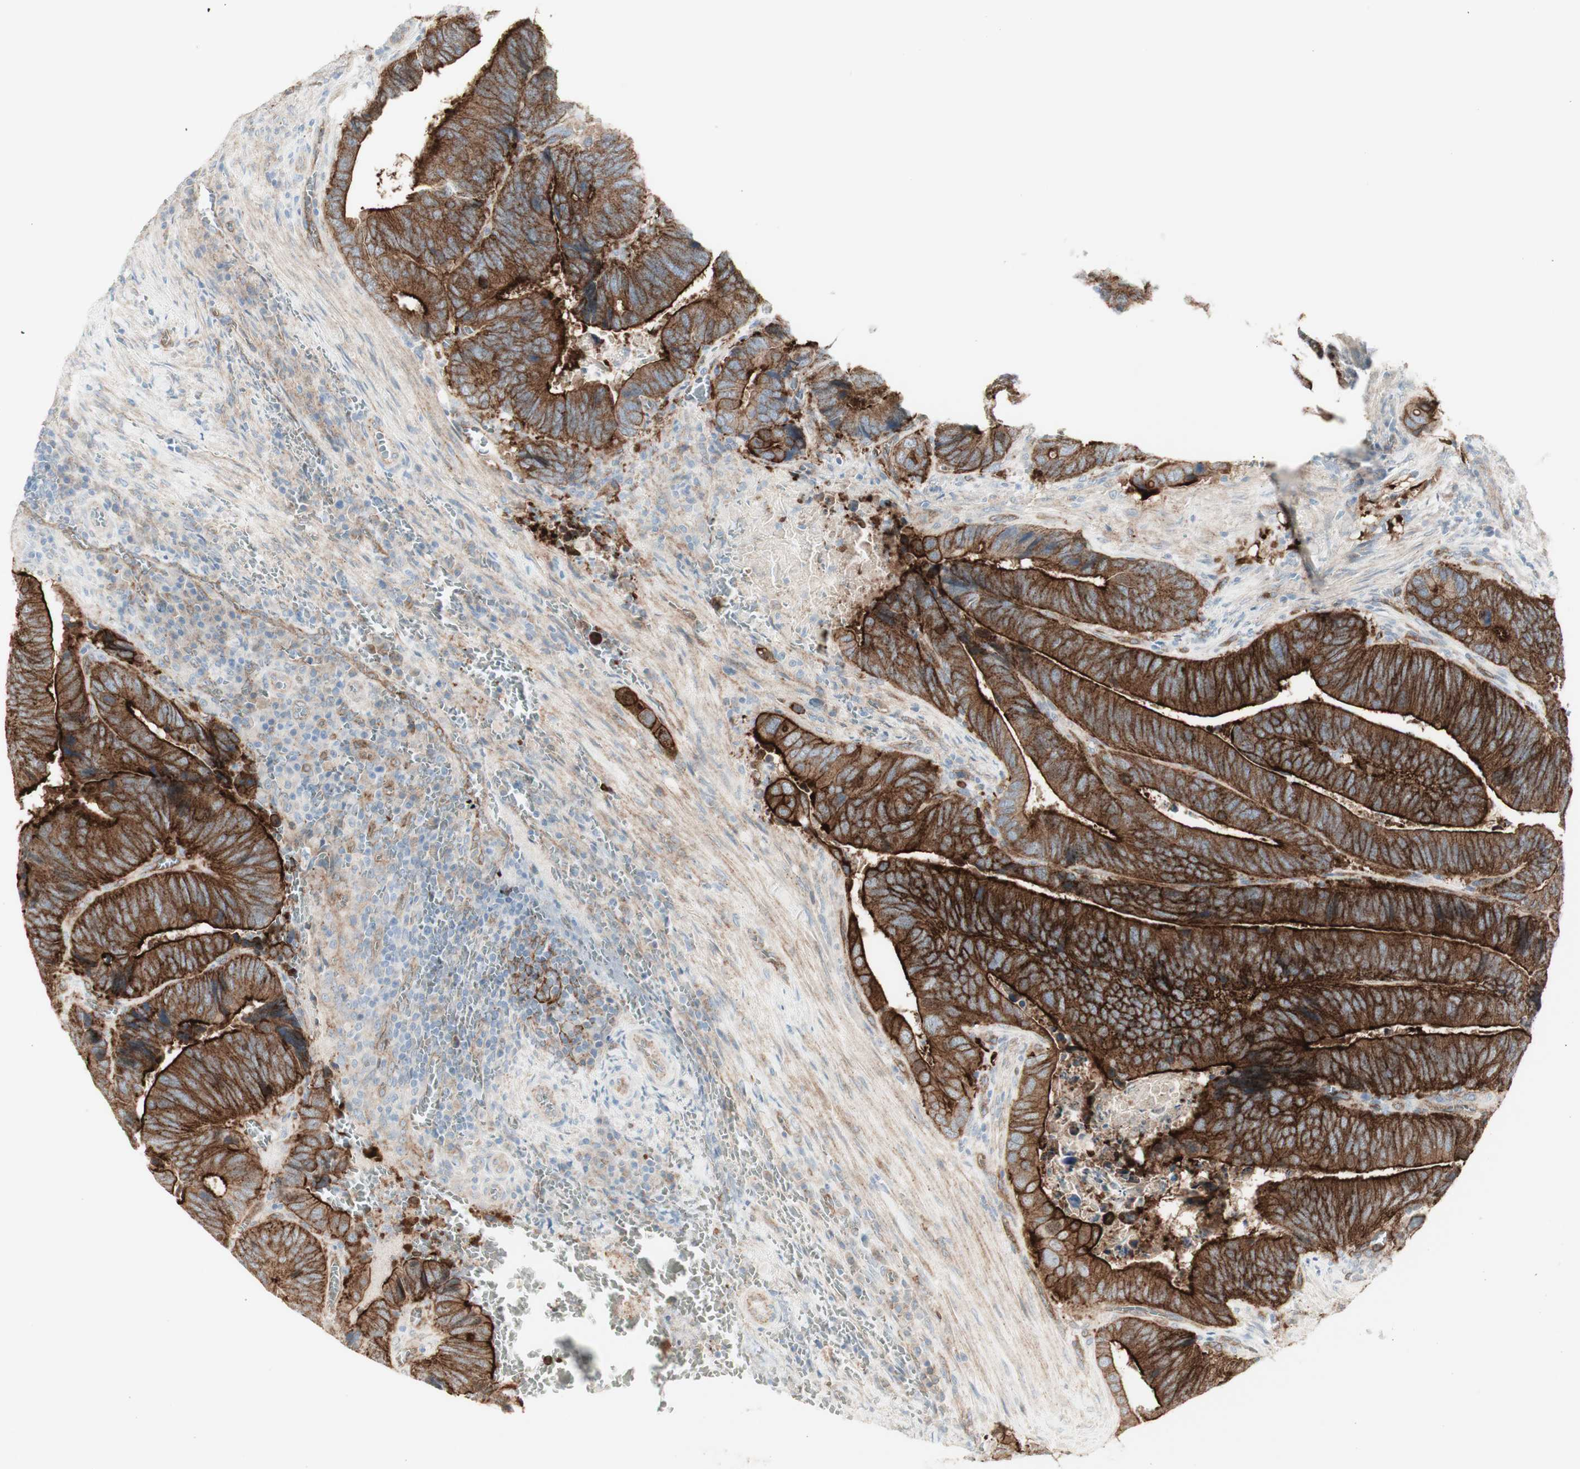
{"staining": {"intensity": "strong", "quantity": ">75%", "location": "cytoplasmic/membranous"}, "tissue": "colorectal cancer", "cell_type": "Tumor cells", "image_type": "cancer", "snomed": [{"axis": "morphology", "description": "Adenocarcinoma, NOS"}, {"axis": "topography", "description": "Colon"}], "caption": "Tumor cells demonstrate high levels of strong cytoplasmic/membranous expression in about >75% of cells in human colorectal adenocarcinoma. (DAB IHC with brightfield microscopy, high magnification).", "gene": "MYO6", "patient": {"sex": "male", "age": 72}}